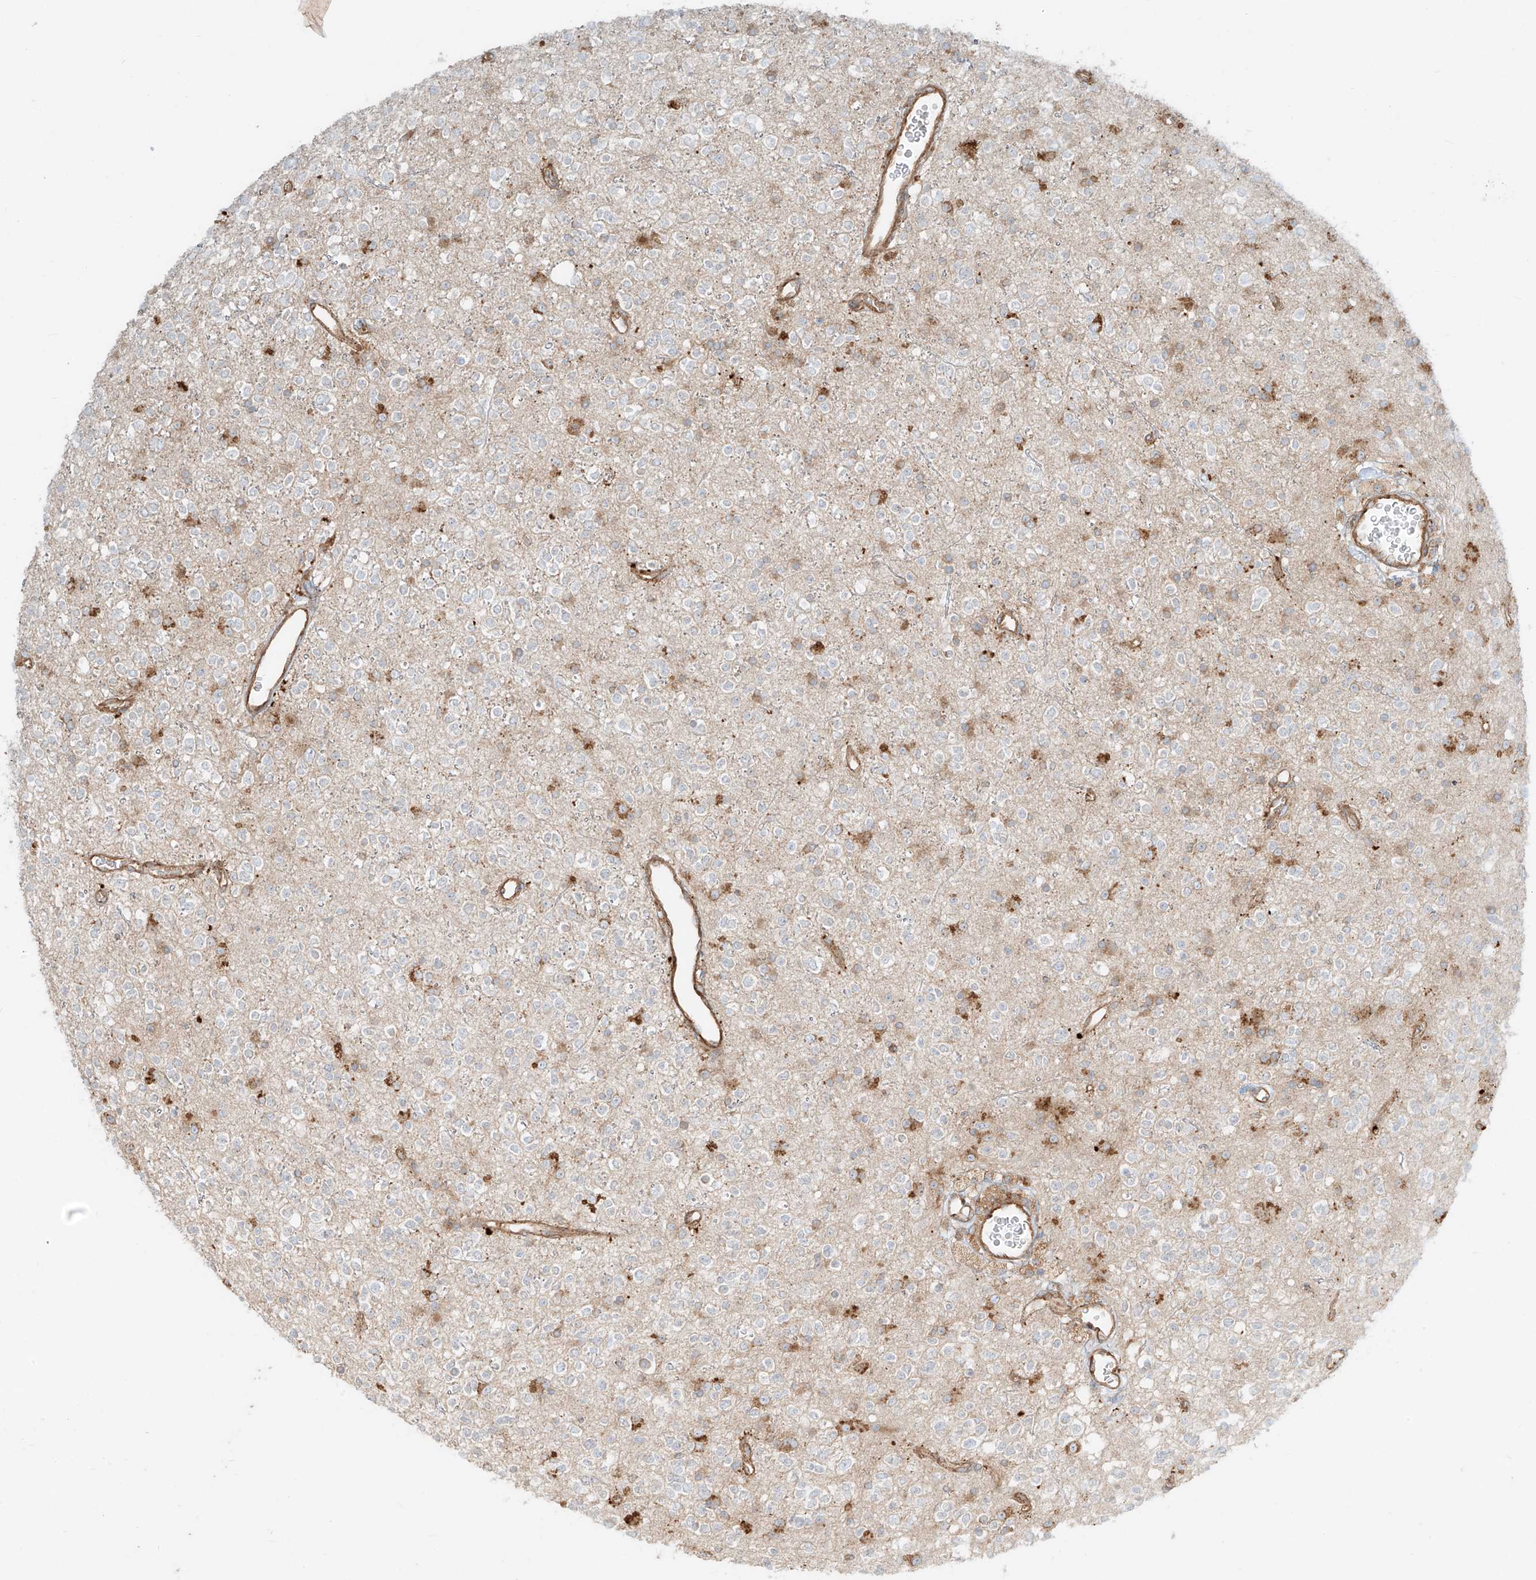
{"staining": {"intensity": "negative", "quantity": "none", "location": "none"}, "tissue": "glioma", "cell_type": "Tumor cells", "image_type": "cancer", "snomed": [{"axis": "morphology", "description": "Glioma, malignant, High grade"}, {"axis": "topography", "description": "Brain"}], "caption": "Histopathology image shows no protein expression in tumor cells of glioma tissue.", "gene": "CCDC115", "patient": {"sex": "male", "age": 34}}